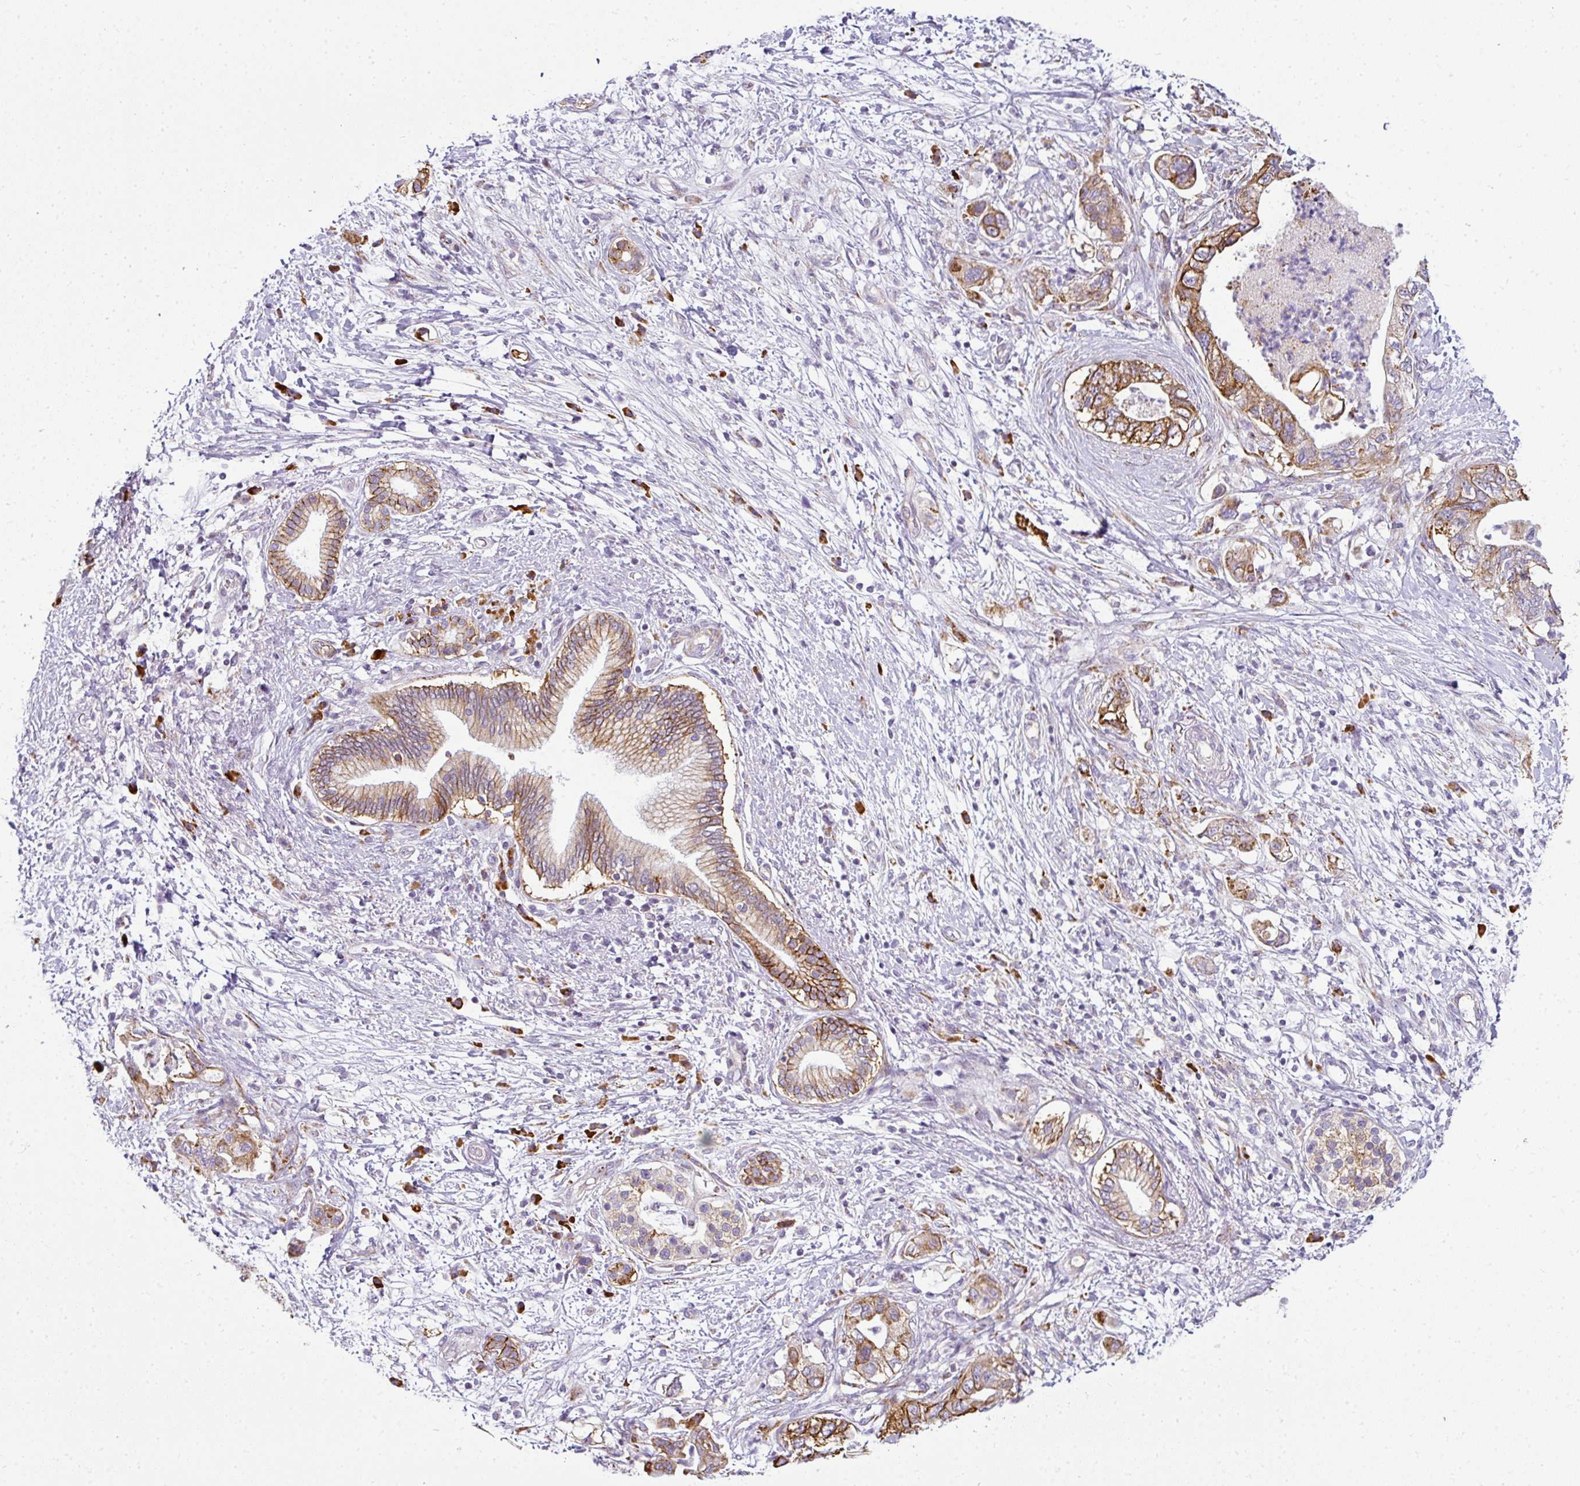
{"staining": {"intensity": "moderate", "quantity": ">75%", "location": "cytoplasmic/membranous"}, "tissue": "pancreatic cancer", "cell_type": "Tumor cells", "image_type": "cancer", "snomed": [{"axis": "morphology", "description": "Adenocarcinoma, NOS"}, {"axis": "topography", "description": "Pancreas"}], "caption": "This image shows IHC staining of pancreatic cancer (adenocarcinoma), with medium moderate cytoplasmic/membranous positivity in approximately >75% of tumor cells.", "gene": "ANKRD18A", "patient": {"sex": "female", "age": 73}}